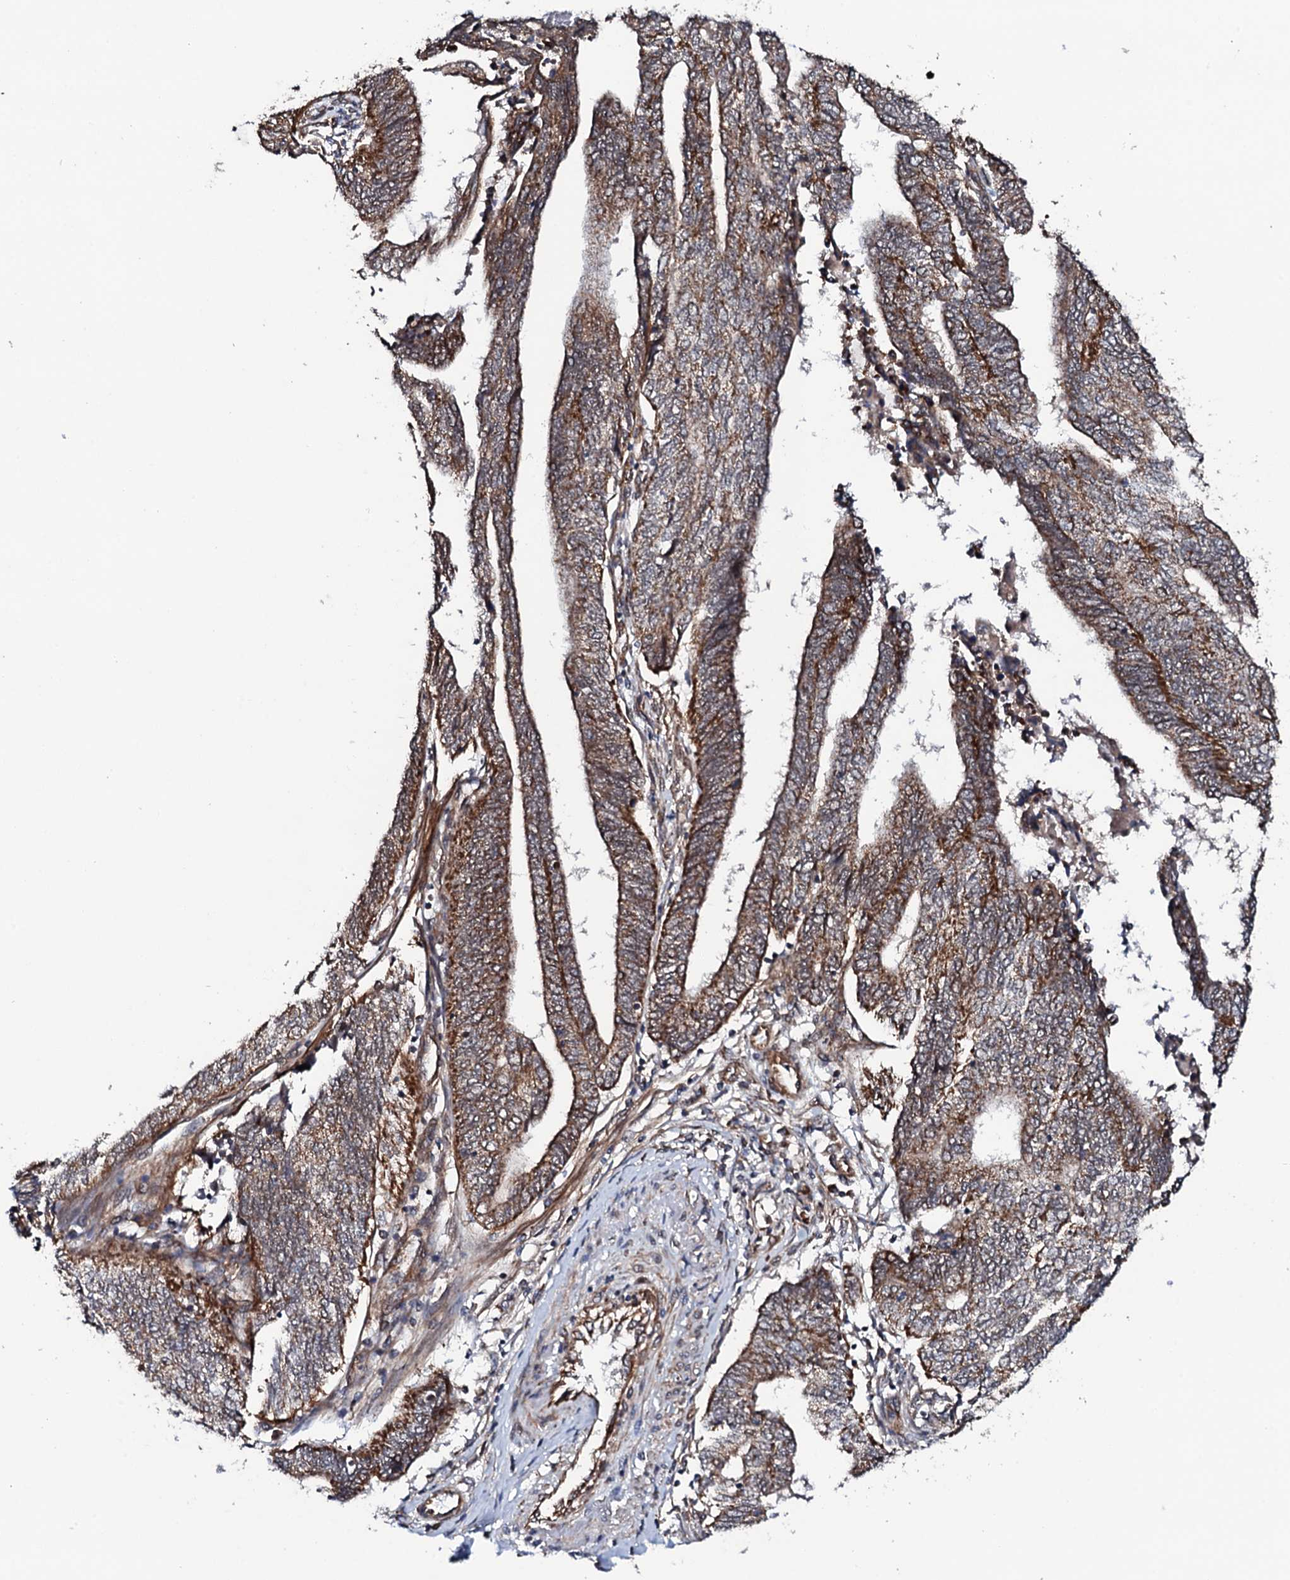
{"staining": {"intensity": "strong", "quantity": ">75%", "location": "cytoplasmic/membranous"}, "tissue": "endometrial cancer", "cell_type": "Tumor cells", "image_type": "cancer", "snomed": [{"axis": "morphology", "description": "Adenocarcinoma, NOS"}, {"axis": "topography", "description": "Uterus"}, {"axis": "topography", "description": "Endometrium"}], "caption": "A high amount of strong cytoplasmic/membranous expression is appreciated in approximately >75% of tumor cells in endometrial cancer (adenocarcinoma) tissue.", "gene": "MTIF3", "patient": {"sex": "female", "age": 70}}